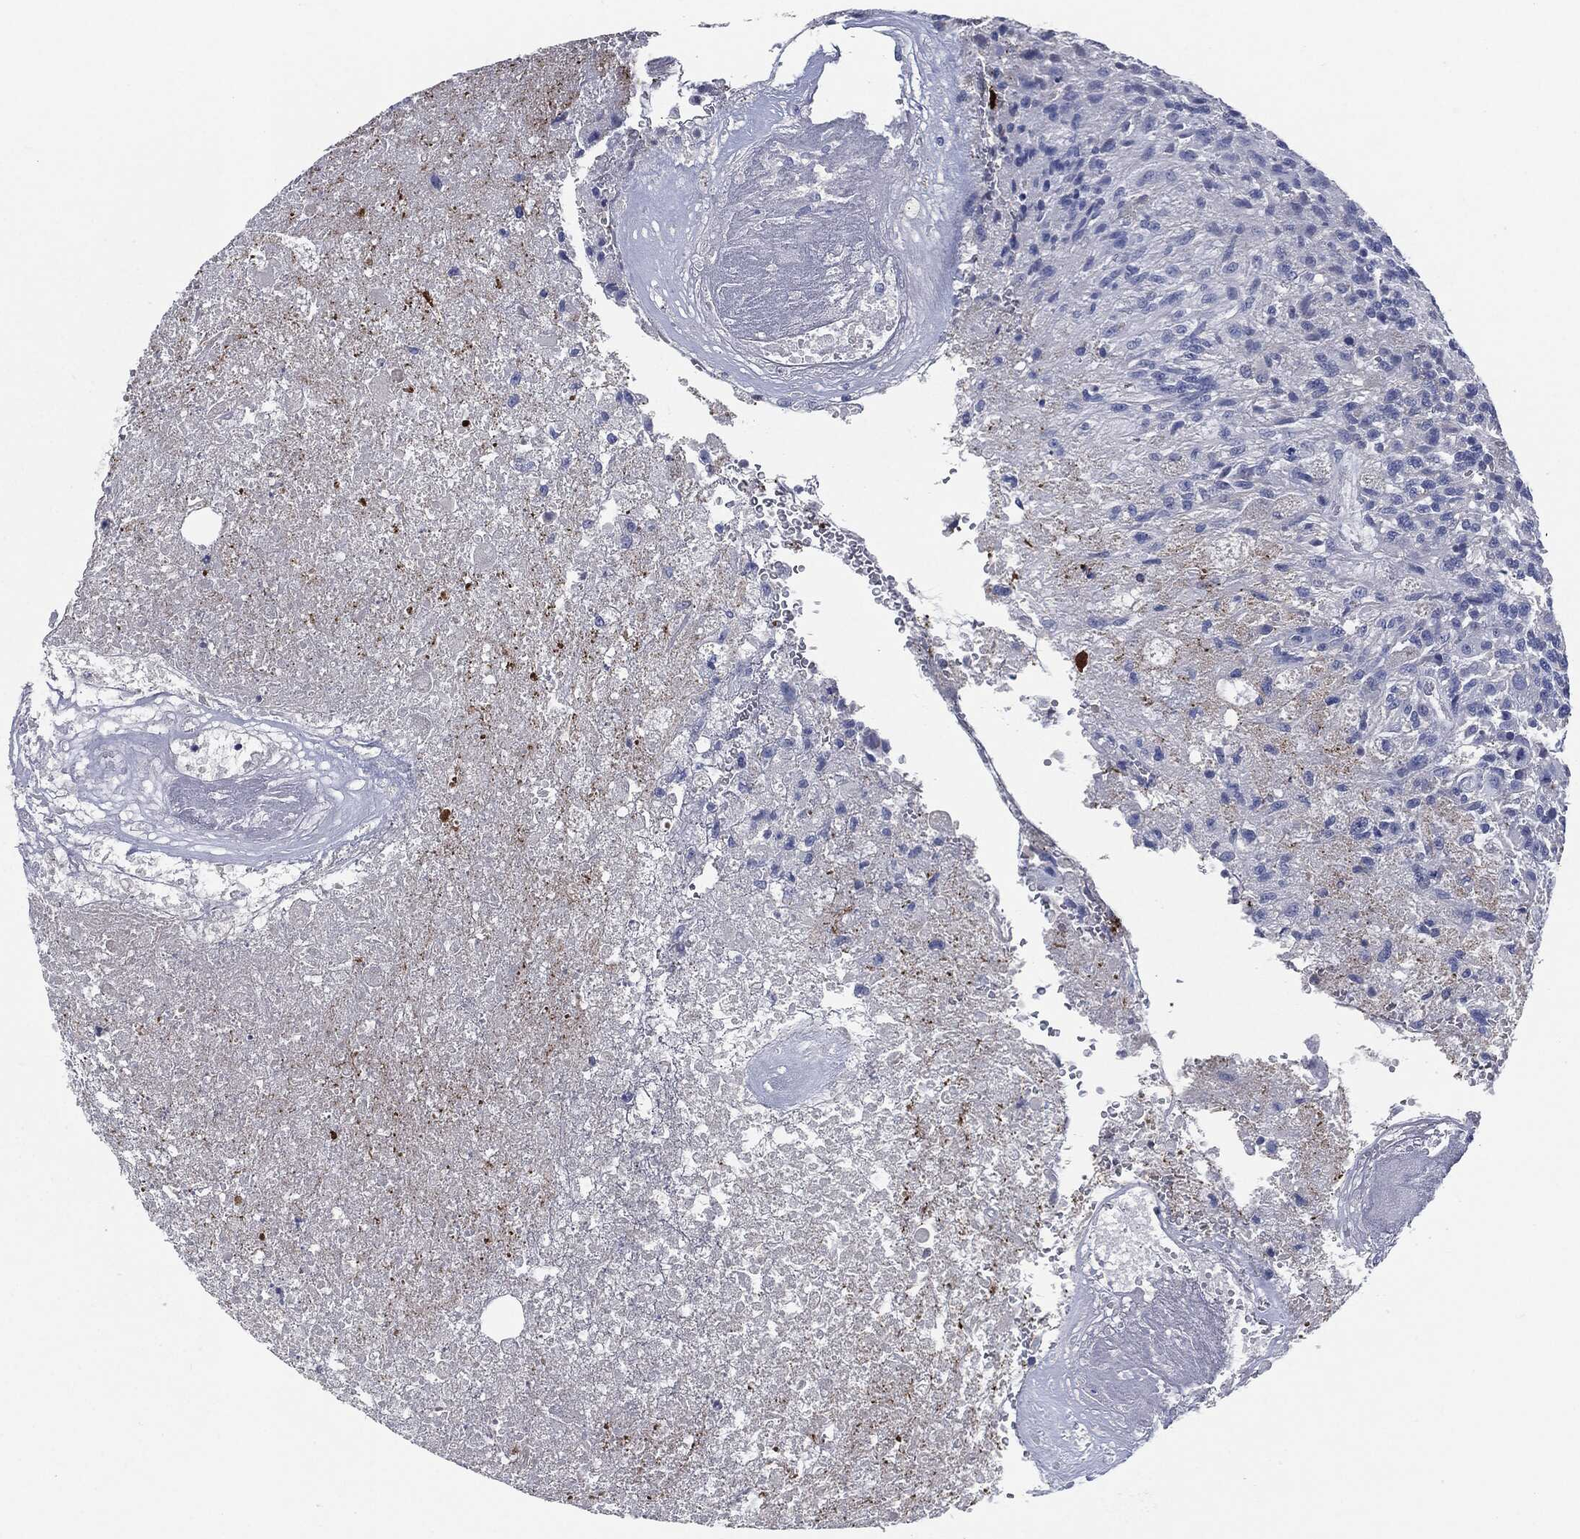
{"staining": {"intensity": "negative", "quantity": "none", "location": "none"}, "tissue": "glioma", "cell_type": "Tumor cells", "image_type": "cancer", "snomed": [{"axis": "morphology", "description": "Glioma, malignant, High grade"}, {"axis": "topography", "description": "Brain"}], "caption": "Immunohistochemistry micrograph of malignant glioma (high-grade) stained for a protein (brown), which demonstrates no staining in tumor cells.", "gene": "CD27", "patient": {"sex": "male", "age": 56}}